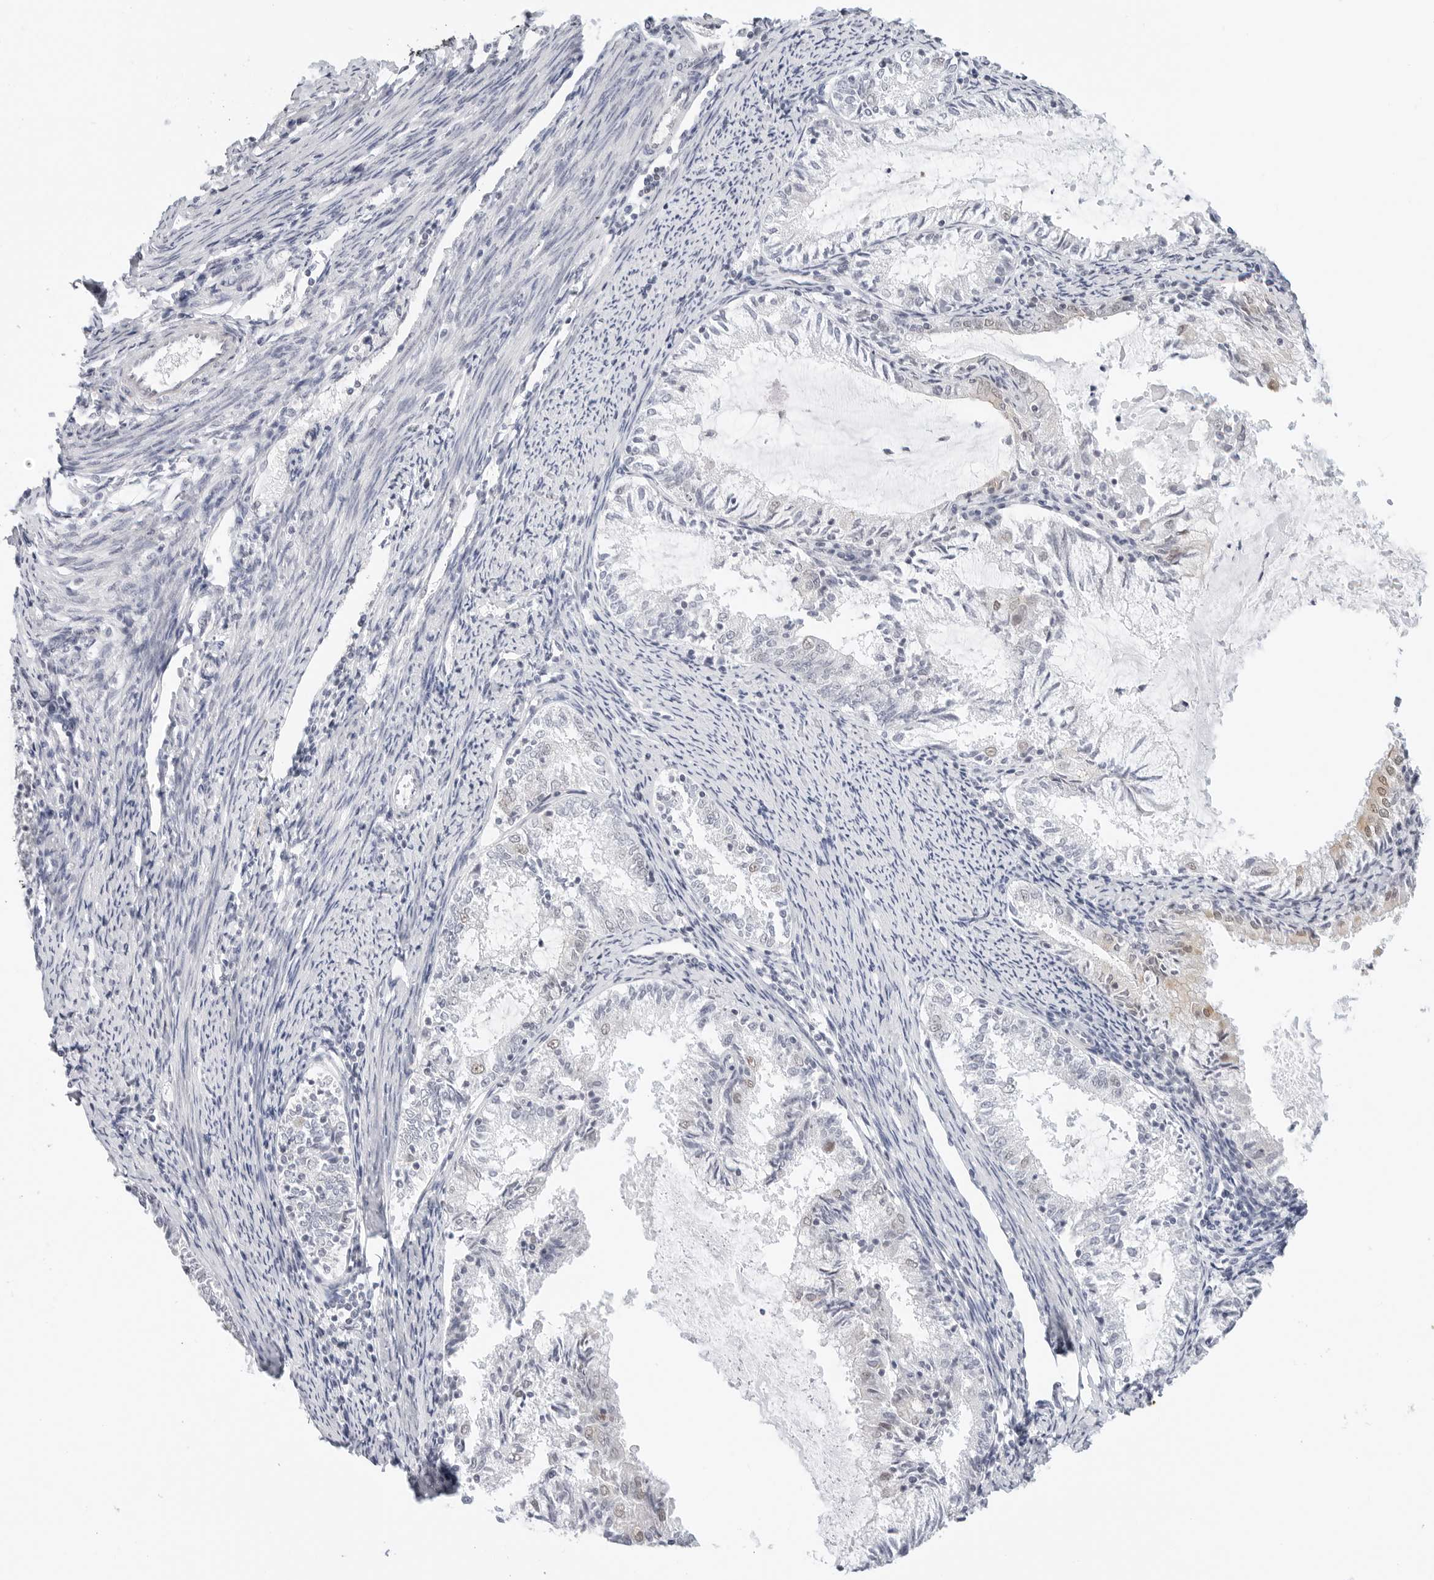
{"staining": {"intensity": "negative", "quantity": "none", "location": "none"}, "tissue": "endometrial cancer", "cell_type": "Tumor cells", "image_type": "cancer", "snomed": [{"axis": "morphology", "description": "Adenocarcinoma, NOS"}, {"axis": "topography", "description": "Endometrium"}], "caption": "Human adenocarcinoma (endometrial) stained for a protein using immunohistochemistry displays no staining in tumor cells.", "gene": "TSEN2", "patient": {"sex": "female", "age": 57}}